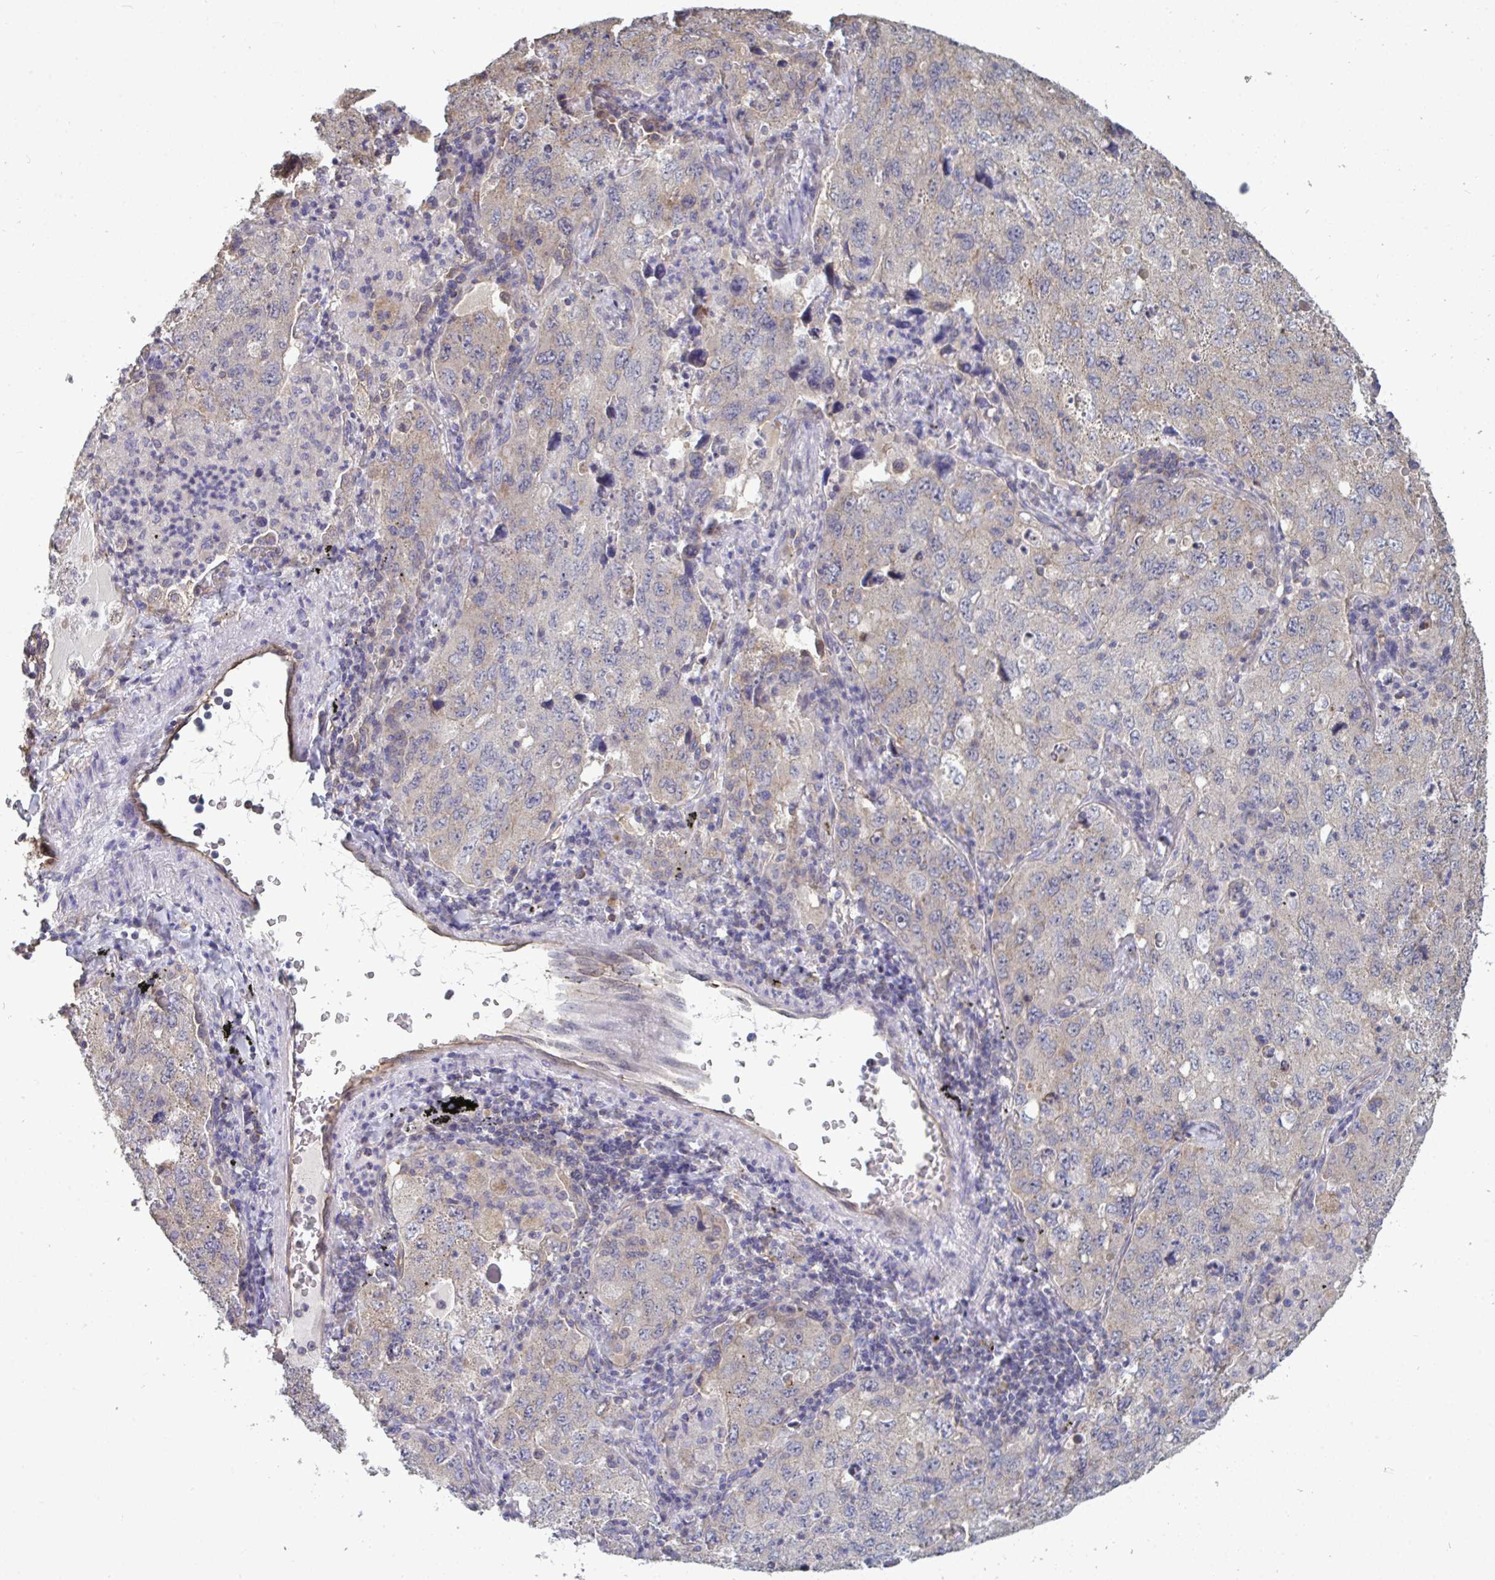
{"staining": {"intensity": "negative", "quantity": "none", "location": "none"}, "tissue": "lung cancer", "cell_type": "Tumor cells", "image_type": "cancer", "snomed": [{"axis": "morphology", "description": "Adenocarcinoma, NOS"}, {"axis": "topography", "description": "Lung"}], "caption": "The micrograph exhibits no staining of tumor cells in lung adenocarcinoma. The staining was performed using DAB to visualize the protein expression in brown, while the nuclei were stained in blue with hematoxylin (Magnification: 20x).", "gene": "ISCU", "patient": {"sex": "female", "age": 57}}